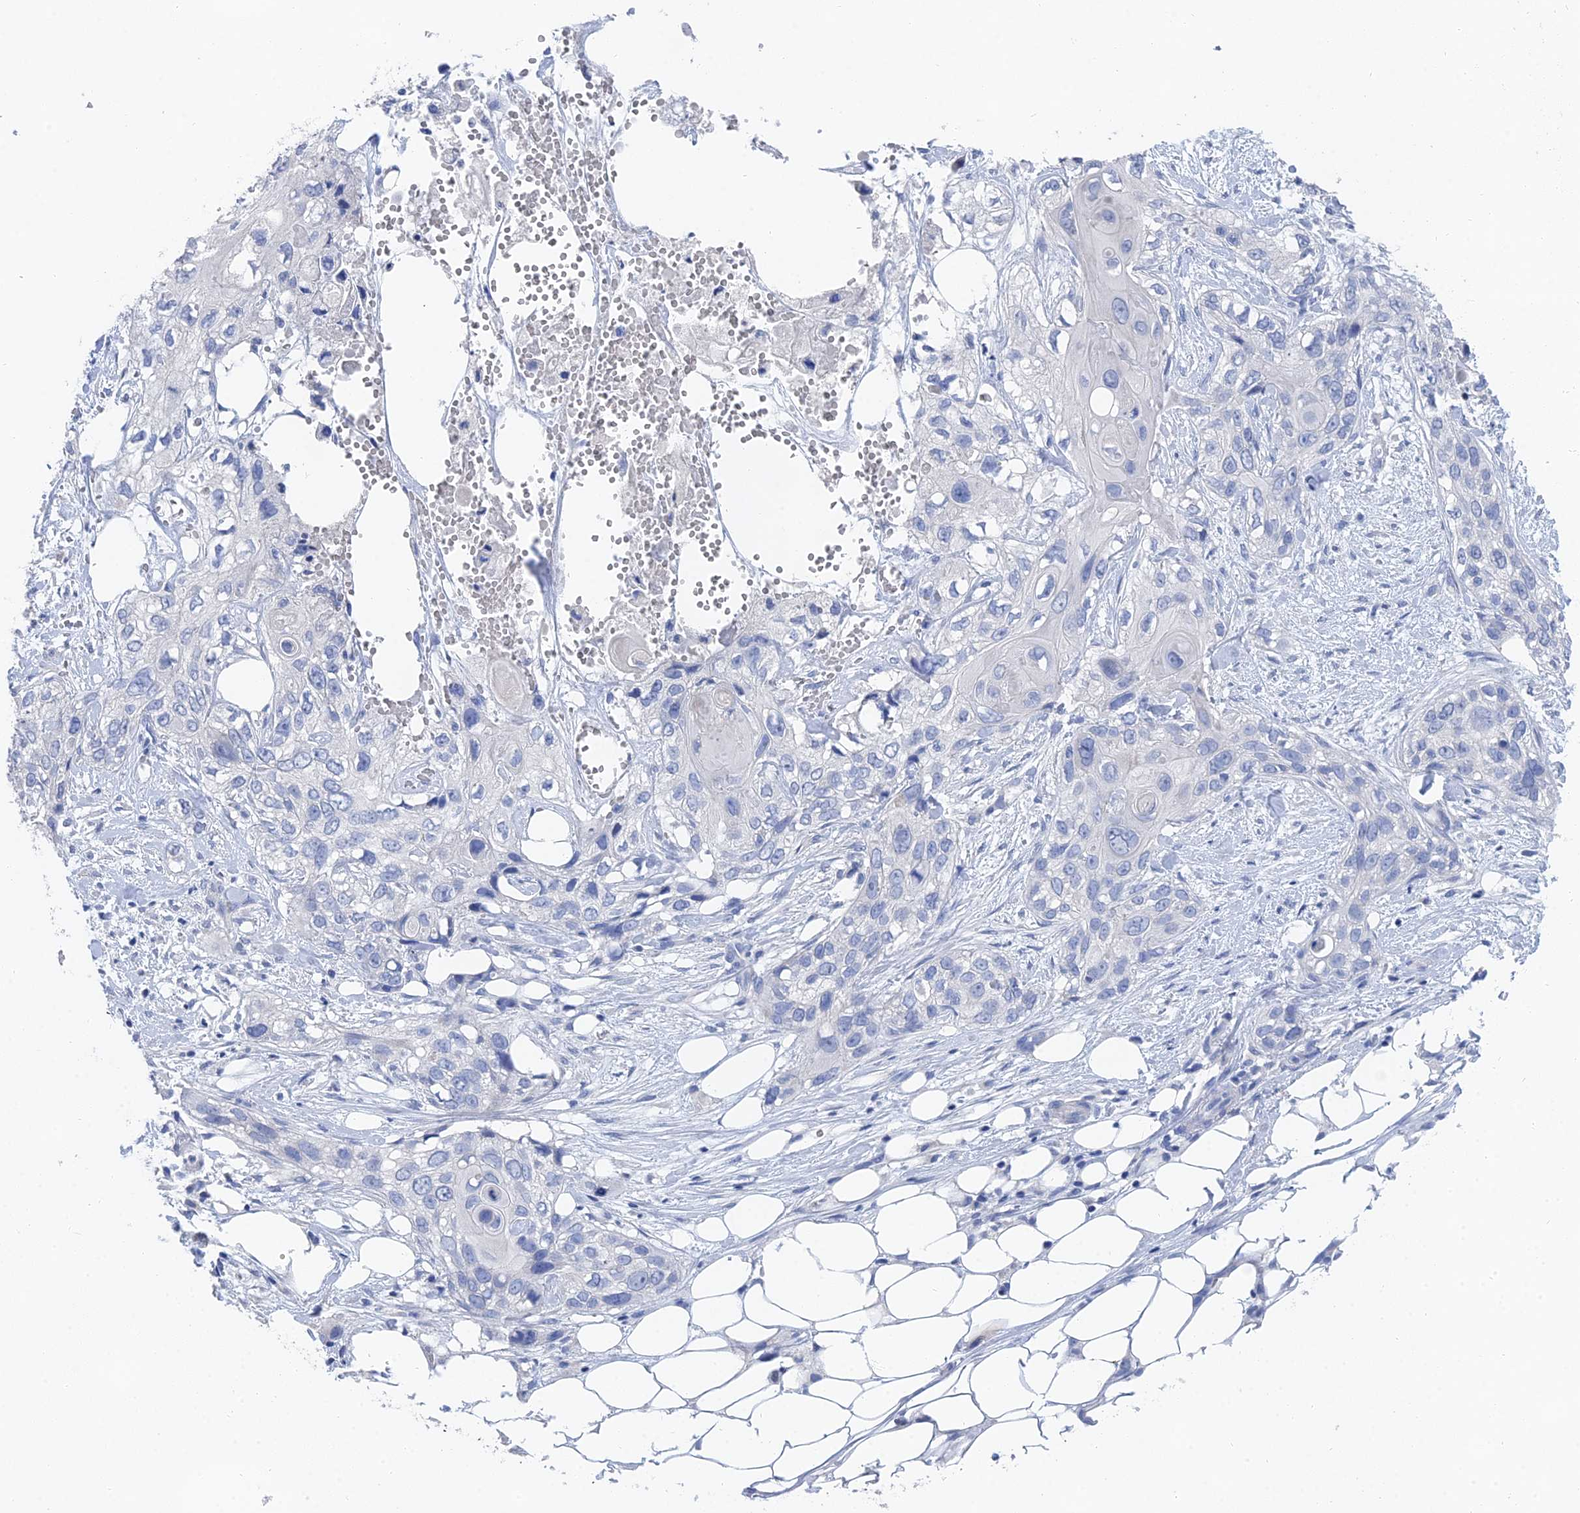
{"staining": {"intensity": "negative", "quantity": "none", "location": "none"}, "tissue": "skin cancer", "cell_type": "Tumor cells", "image_type": "cancer", "snomed": [{"axis": "morphology", "description": "Normal tissue, NOS"}, {"axis": "morphology", "description": "Squamous cell carcinoma, NOS"}, {"axis": "topography", "description": "Skin"}], "caption": "Tumor cells are negative for brown protein staining in skin squamous cell carcinoma.", "gene": "GFAP", "patient": {"sex": "male", "age": 72}}